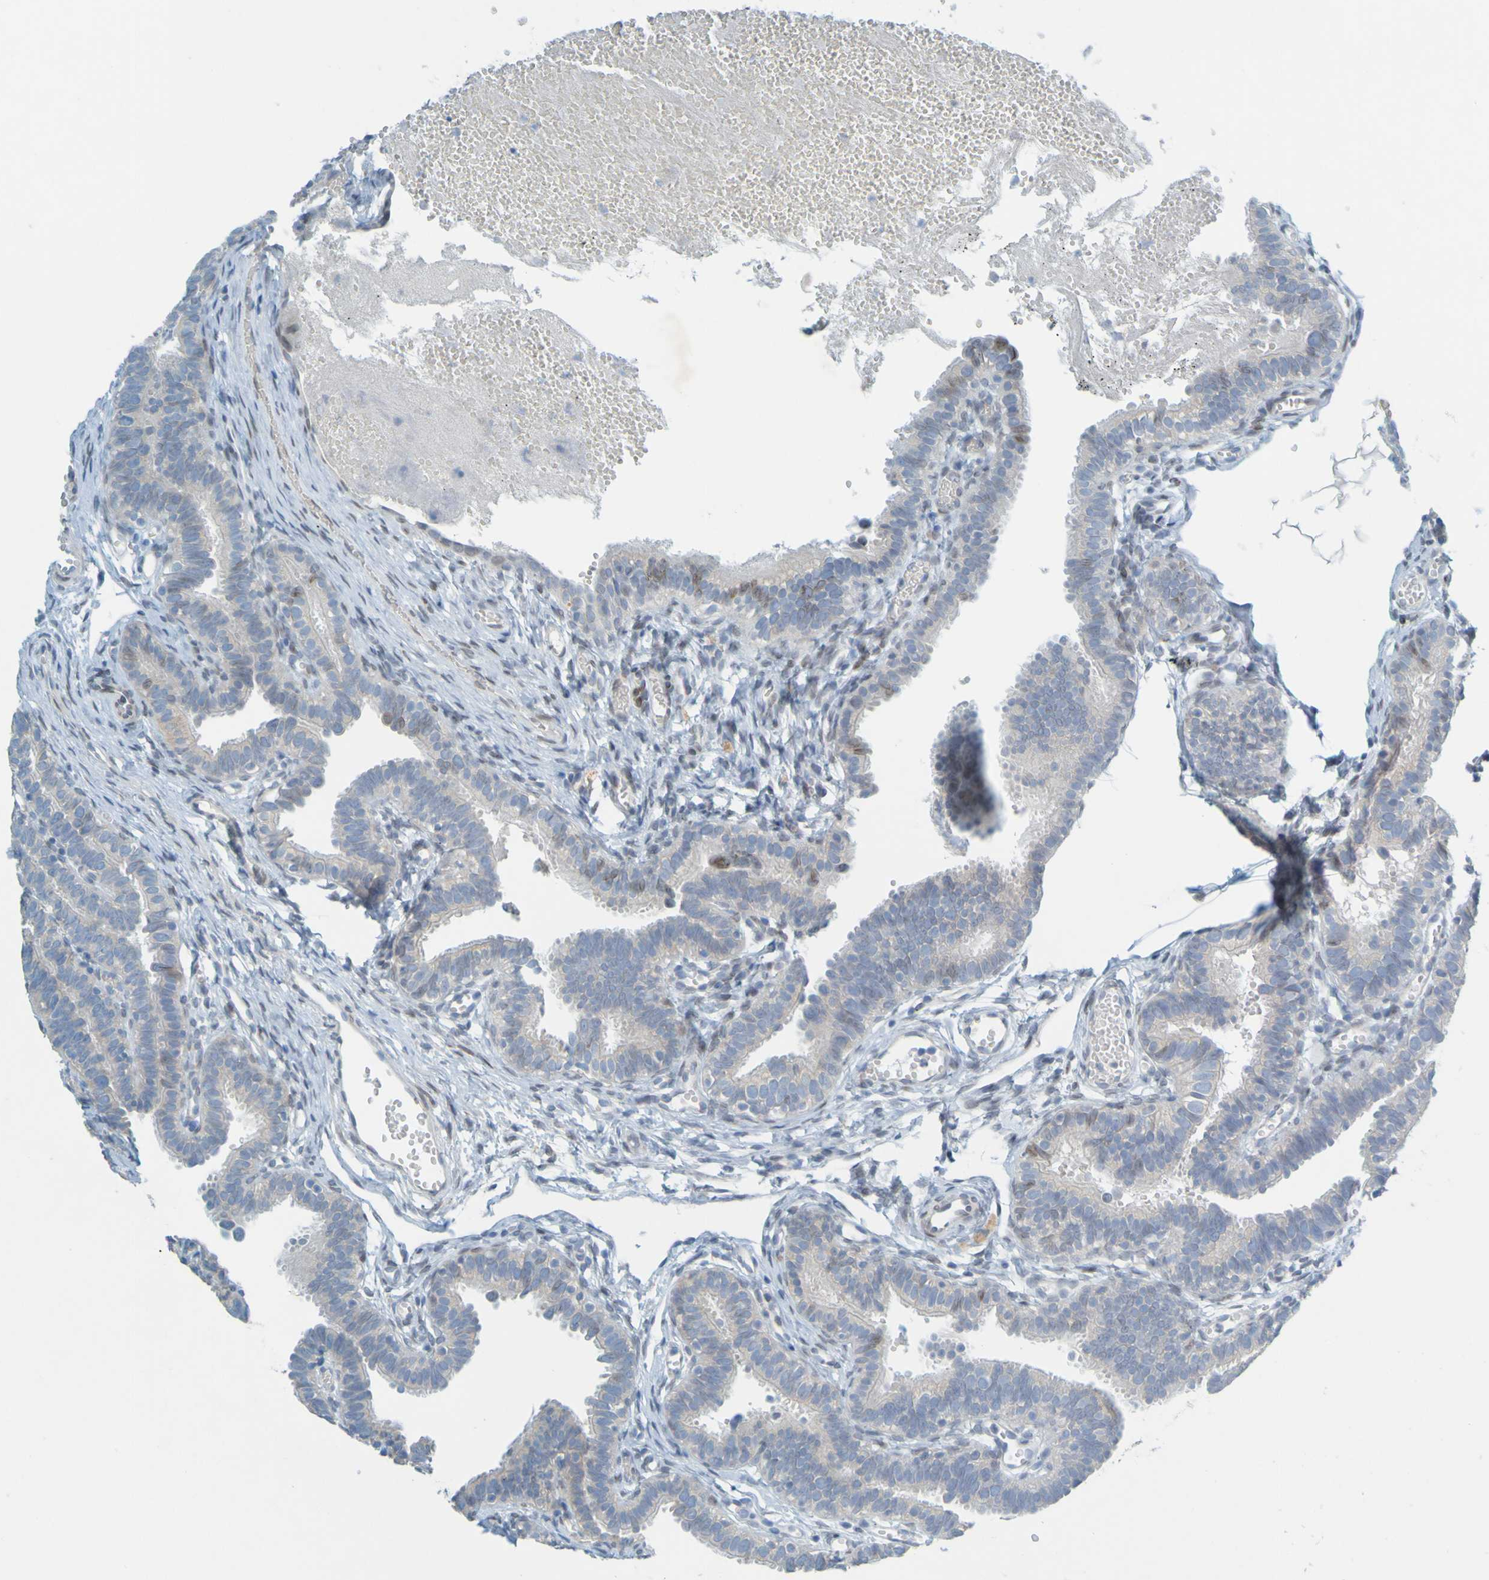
{"staining": {"intensity": "weak", "quantity": ">75%", "location": "cytoplasmic/membranous"}, "tissue": "fallopian tube", "cell_type": "Glandular cells", "image_type": "normal", "snomed": [{"axis": "morphology", "description": "Normal tissue, NOS"}, {"axis": "topography", "description": "Fallopian tube"}, {"axis": "topography", "description": "Placenta"}], "caption": "Fallopian tube stained with a protein marker reveals weak staining in glandular cells.", "gene": "MAG", "patient": {"sex": "female", "age": 34}}